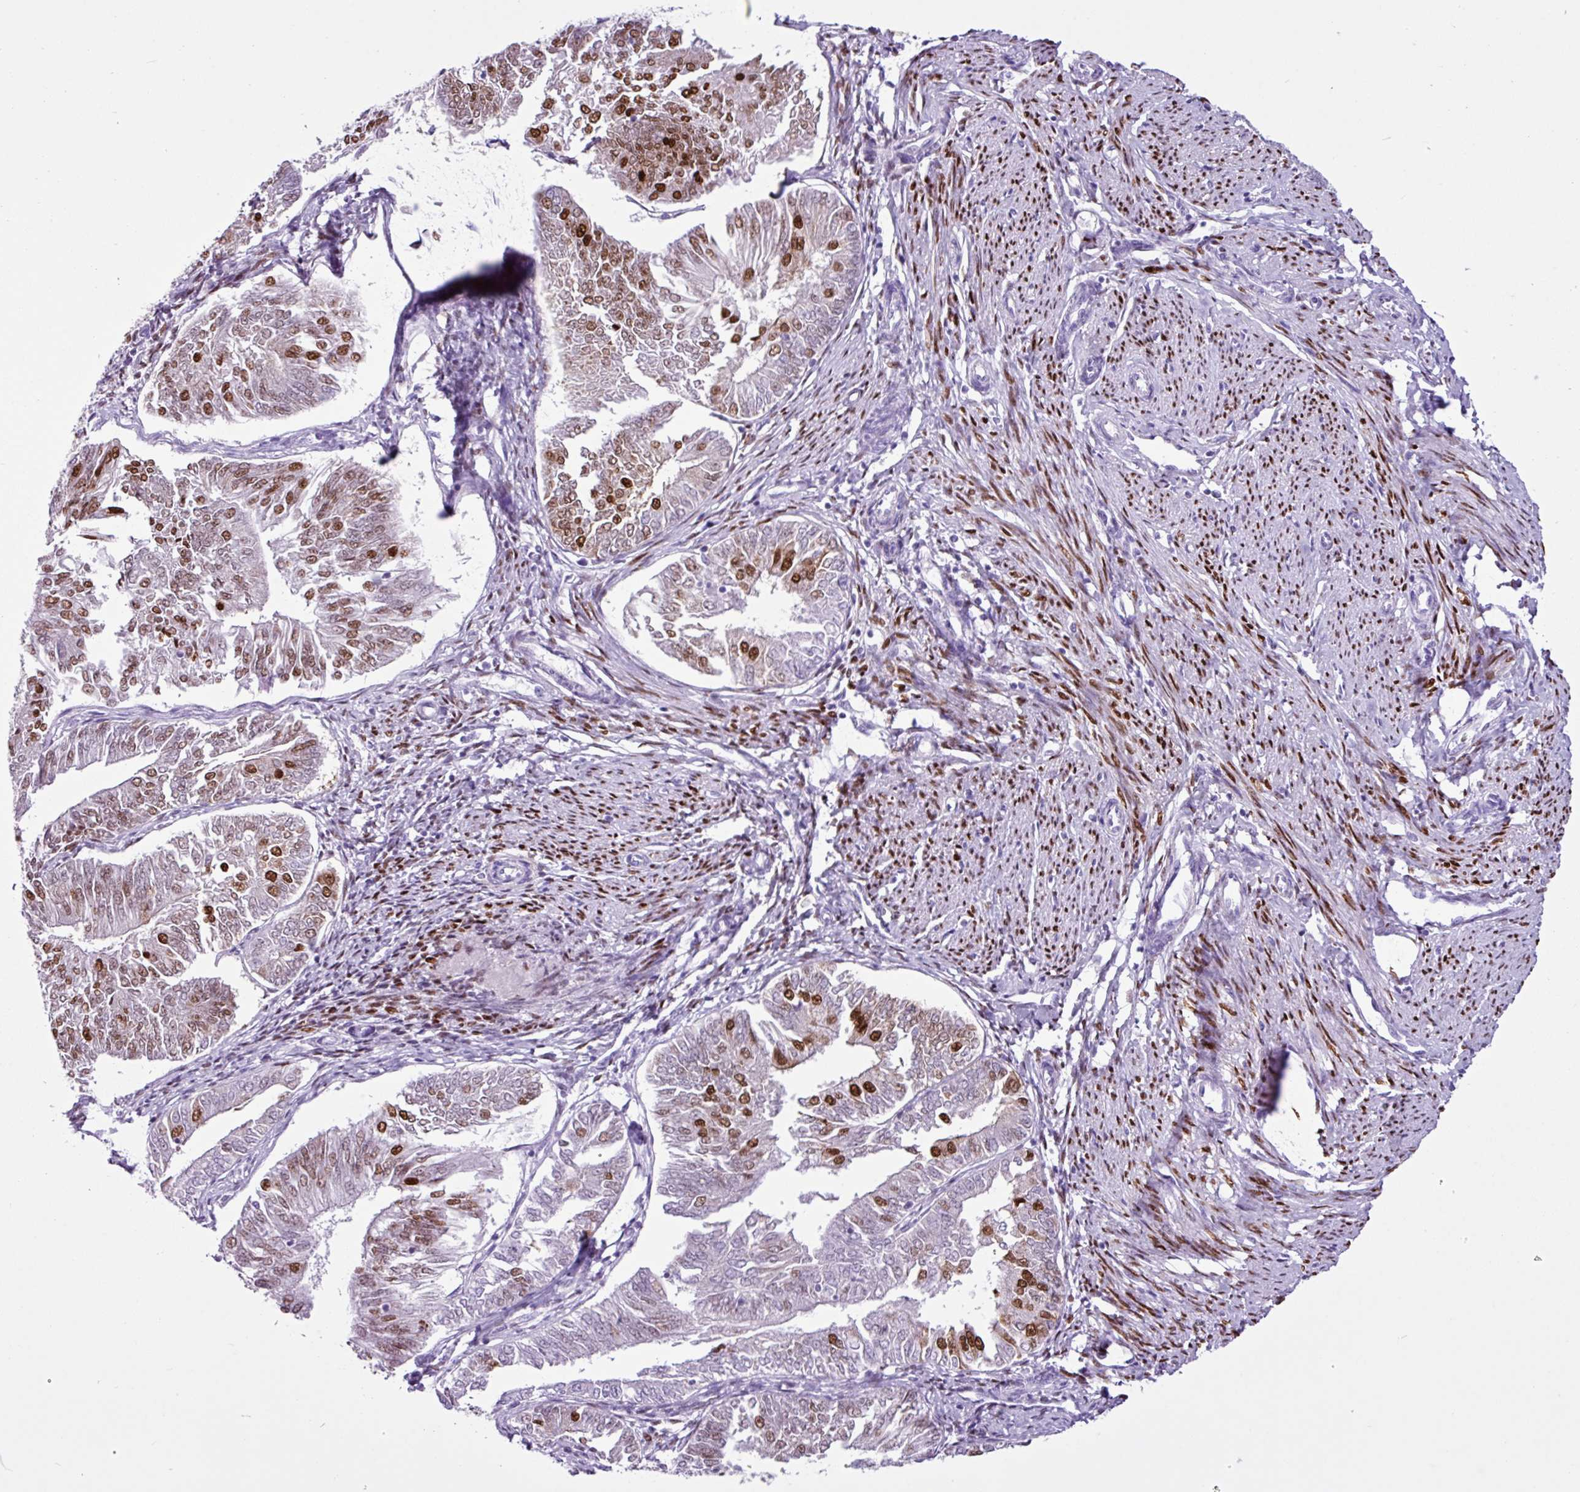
{"staining": {"intensity": "moderate", "quantity": "25%-75%", "location": "nuclear"}, "tissue": "endometrial cancer", "cell_type": "Tumor cells", "image_type": "cancer", "snomed": [{"axis": "morphology", "description": "Adenocarcinoma, NOS"}, {"axis": "topography", "description": "Endometrium"}], "caption": "Tumor cells display medium levels of moderate nuclear positivity in approximately 25%-75% of cells in adenocarcinoma (endometrial).", "gene": "PGR", "patient": {"sex": "female", "age": 58}}